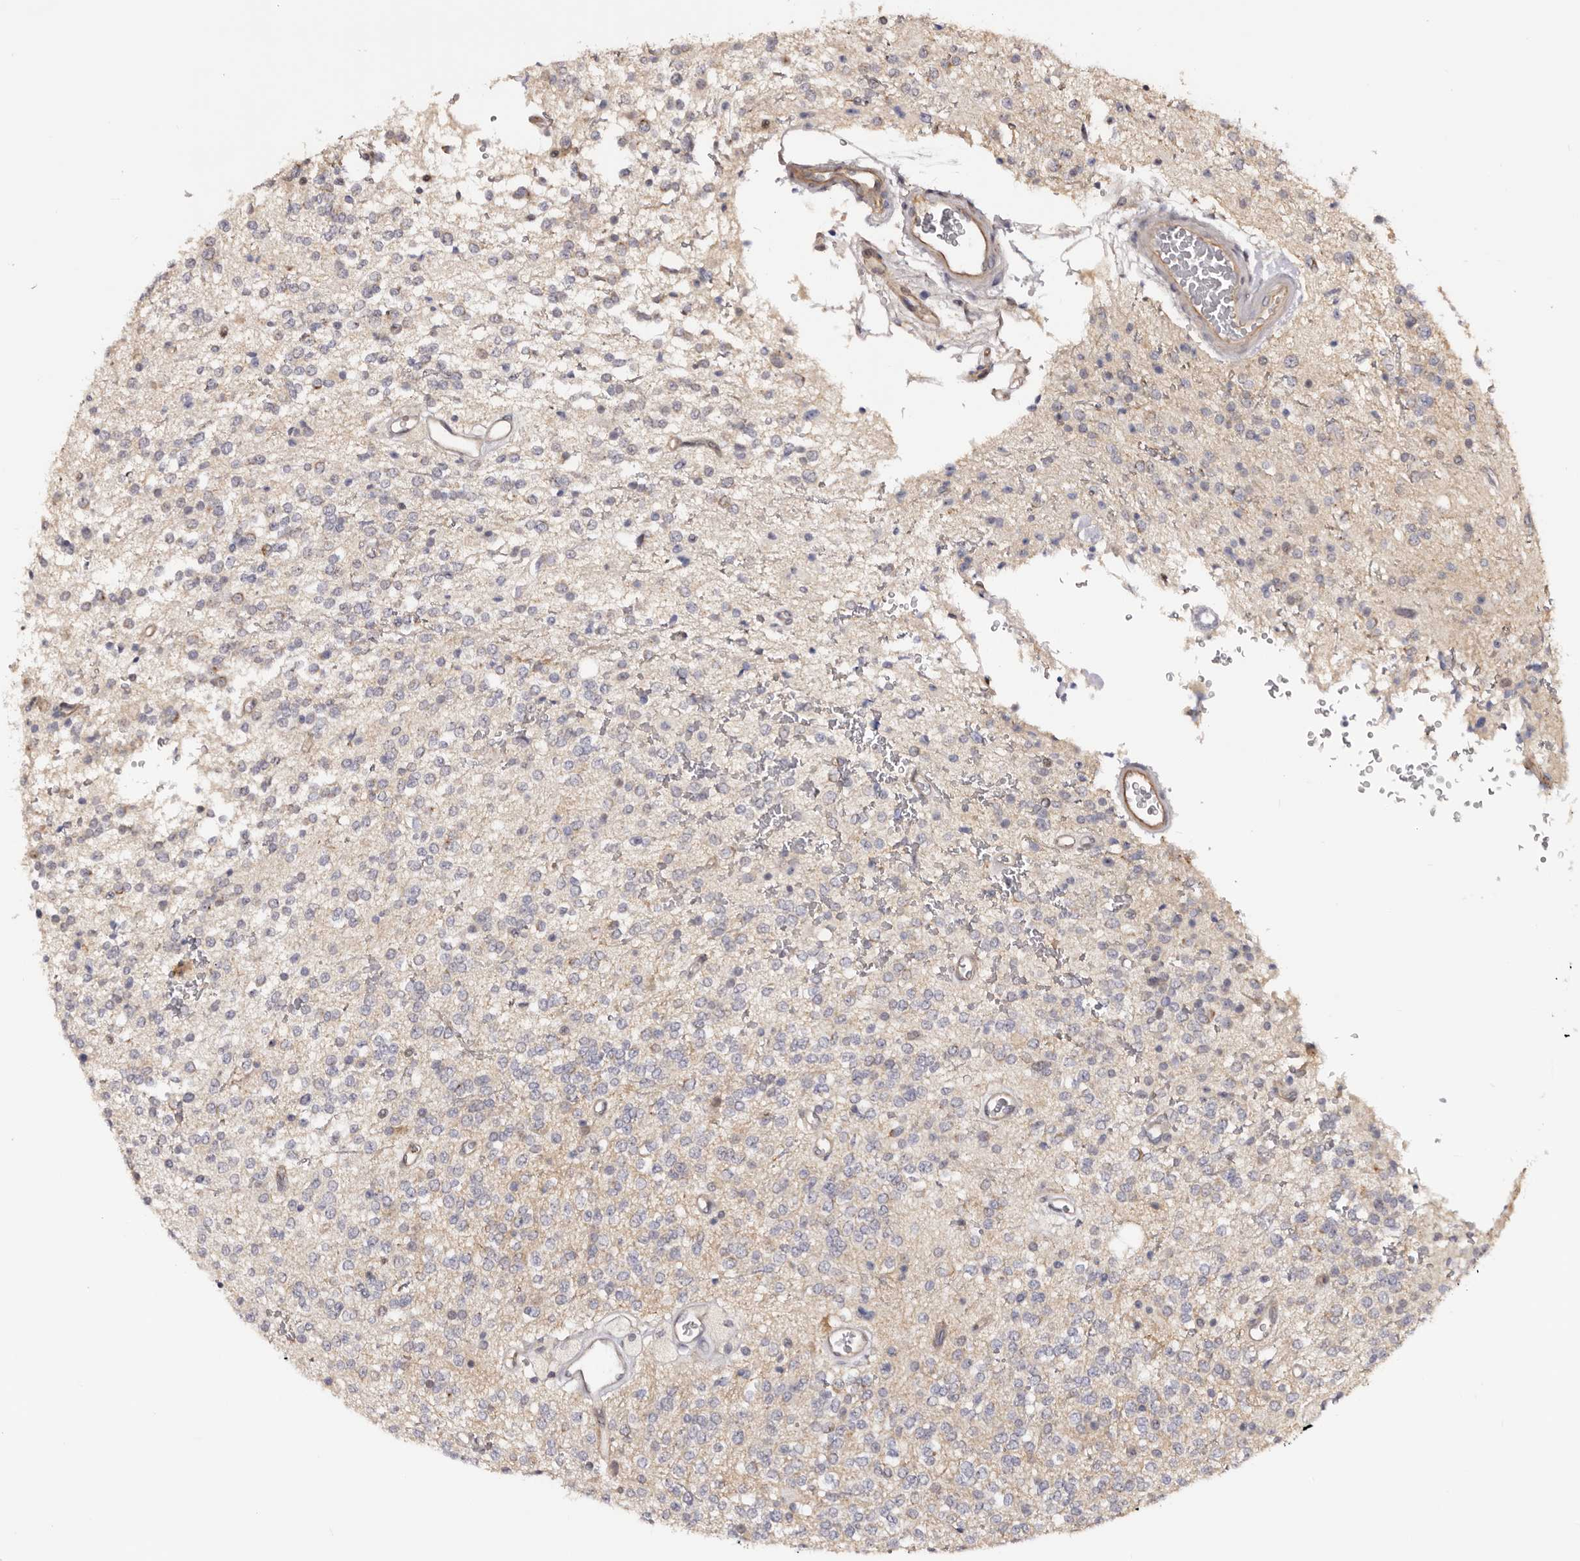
{"staining": {"intensity": "negative", "quantity": "none", "location": "none"}, "tissue": "glioma", "cell_type": "Tumor cells", "image_type": "cancer", "snomed": [{"axis": "morphology", "description": "Glioma, malignant, High grade"}, {"axis": "topography", "description": "Brain"}], "caption": "A high-resolution photomicrograph shows IHC staining of glioma, which shows no significant expression in tumor cells.", "gene": "NOL12", "patient": {"sex": "male", "age": 34}}